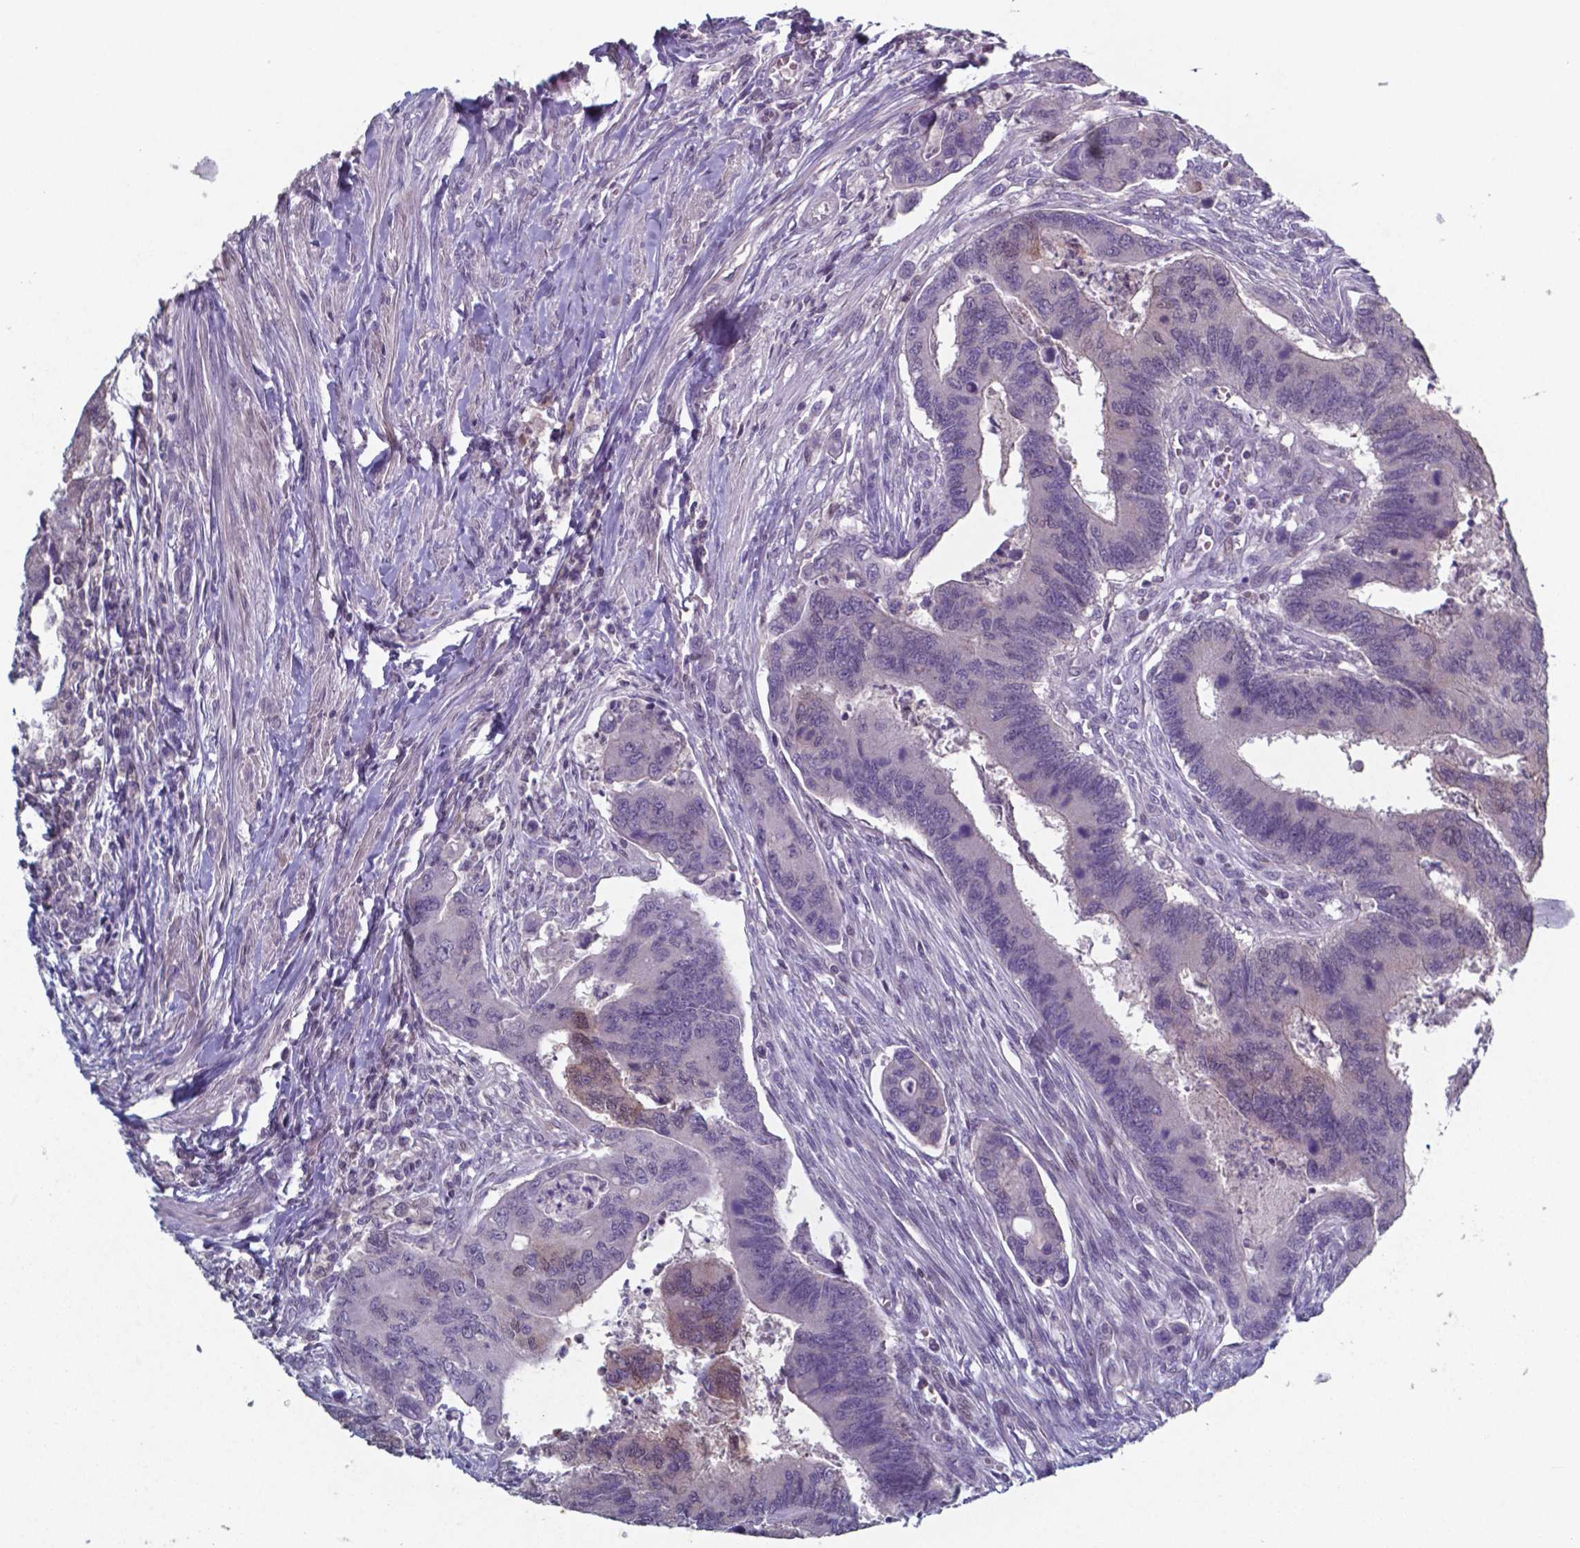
{"staining": {"intensity": "negative", "quantity": "none", "location": "none"}, "tissue": "colorectal cancer", "cell_type": "Tumor cells", "image_type": "cancer", "snomed": [{"axis": "morphology", "description": "Adenocarcinoma, NOS"}, {"axis": "topography", "description": "Colon"}], "caption": "Adenocarcinoma (colorectal) was stained to show a protein in brown. There is no significant positivity in tumor cells.", "gene": "TDP2", "patient": {"sex": "female", "age": 67}}